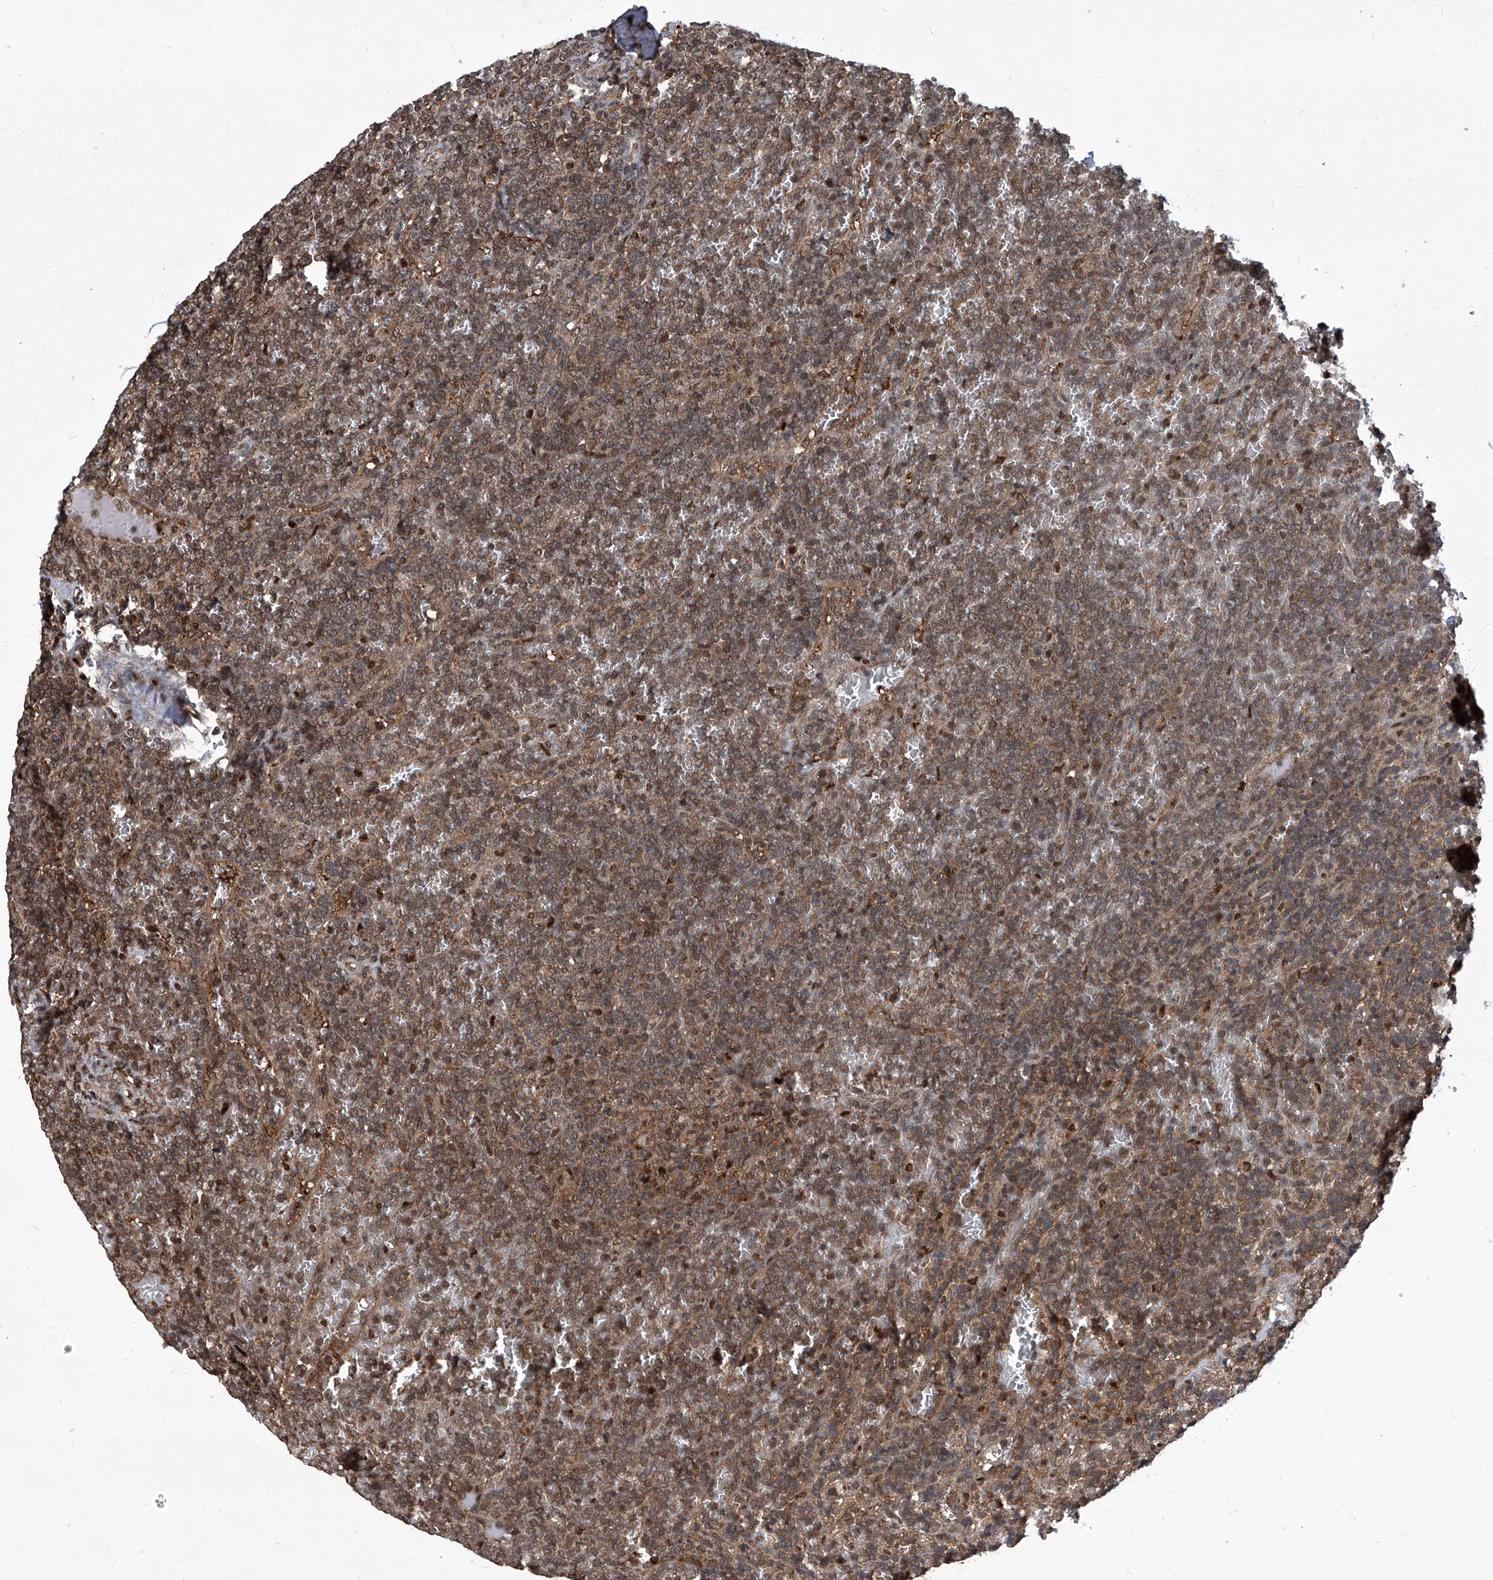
{"staining": {"intensity": "weak", "quantity": ">75%", "location": "cytoplasmic/membranous,nuclear"}, "tissue": "lymphoma", "cell_type": "Tumor cells", "image_type": "cancer", "snomed": [{"axis": "morphology", "description": "Malignant lymphoma, non-Hodgkin's type, Low grade"}, {"axis": "topography", "description": "Spleen"}], "caption": "Brown immunohistochemical staining in lymphoma demonstrates weak cytoplasmic/membranous and nuclear expression in approximately >75% of tumor cells. The staining is performed using DAB brown chromogen to label protein expression. The nuclei are counter-stained blue using hematoxylin.", "gene": "PSMB1", "patient": {"sex": "female", "age": 19}}